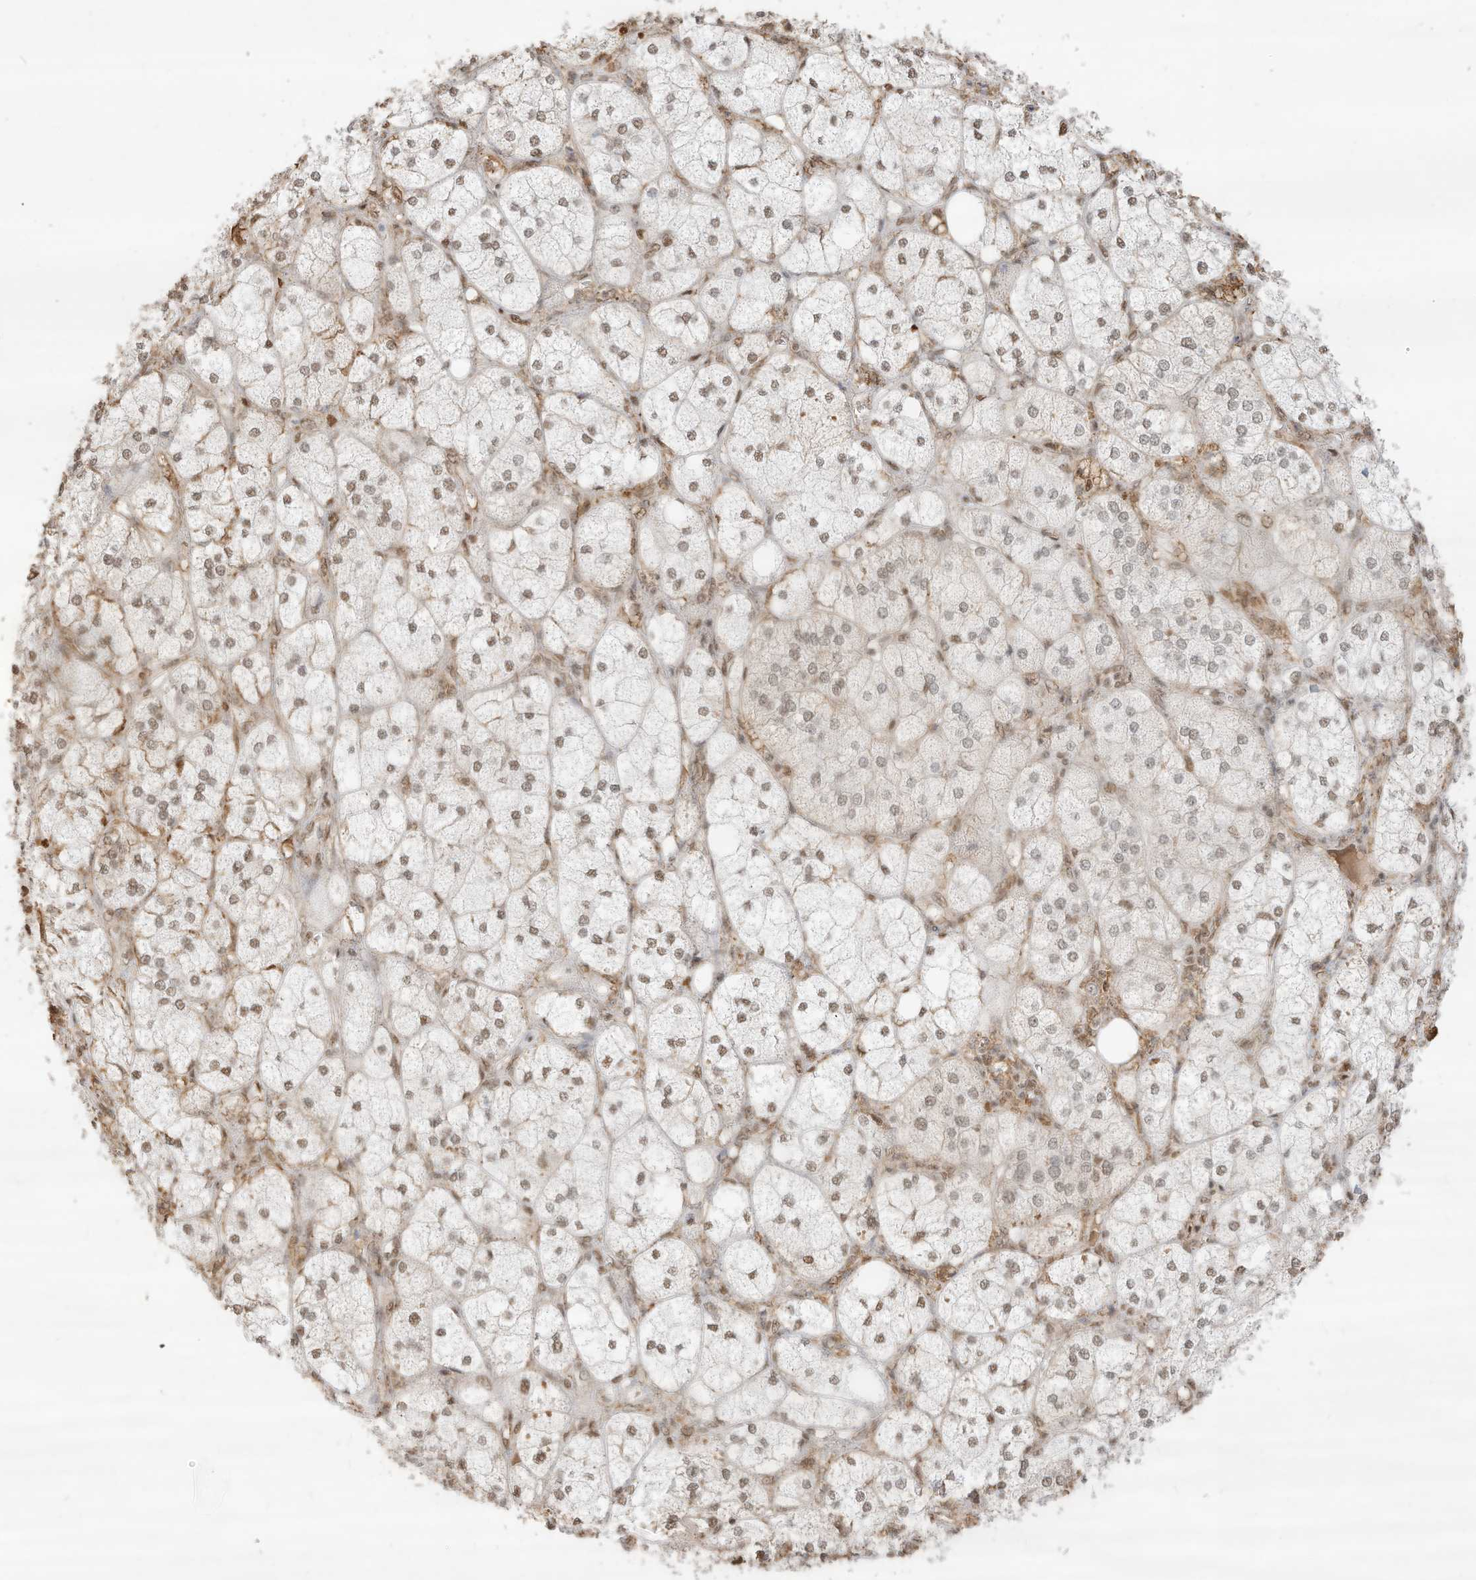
{"staining": {"intensity": "moderate", "quantity": ">75%", "location": "nuclear"}, "tissue": "adrenal gland", "cell_type": "Glandular cells", "image_type": "normal", "snomed": [{"axis": "morphology", "description": "Normal tissue, NOS"}, {"axis": "topography", "description": "Adrenal gland"}], "caption": "Protein expression analysis of normal adrenal gland exhibits moderate nuclear staining in approximately >75% of glandular cells. Using DAB (brown) and hematoxylin (blue) stains, captured at high magnification using brightfield microscopy.", "gene": "NHSL1", "patient": {"sex": "female", "age": 61}}